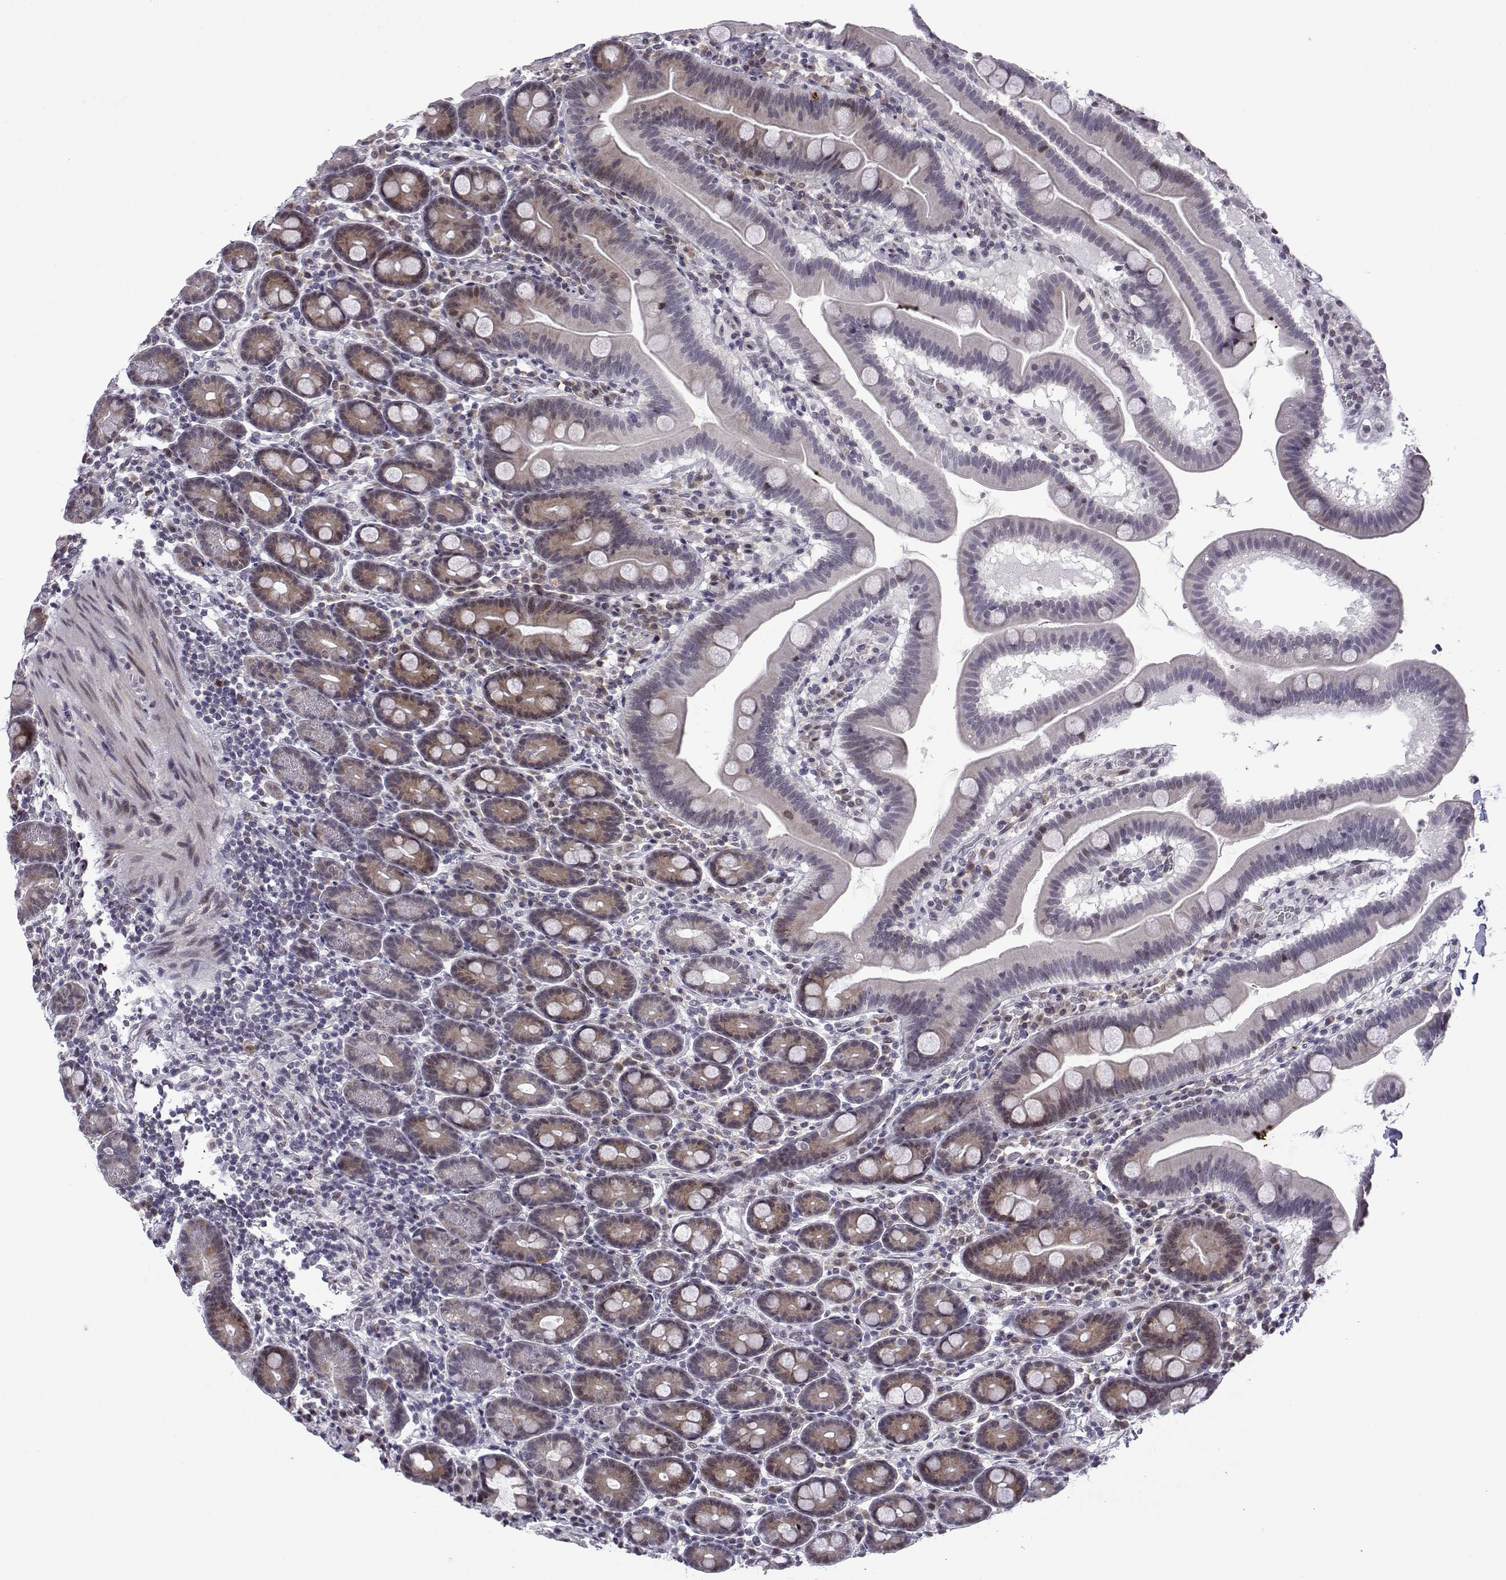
{"staining": {"intensity": "weak", "quantity": "<25%", "location": "cytoplasmic/membranous,nuclear"}, "tissue": "duodenum", "cell_type": "Glandular cells", "image_type": "normal", "snomed": [{"axis": "morphology", "description": "Normal tissue, NOS"}, {"axis": "topography", "description": "Duodenum"}], "caption": "Immunohistochemistry photomicrograph of normal duodenum: duodenum stained with DAB (3,3'-diaminobenzidine) shows no significant protein expression in glandular cells.", "gene": "FGF3", "patient": {"sex": "male", "age": 59}}